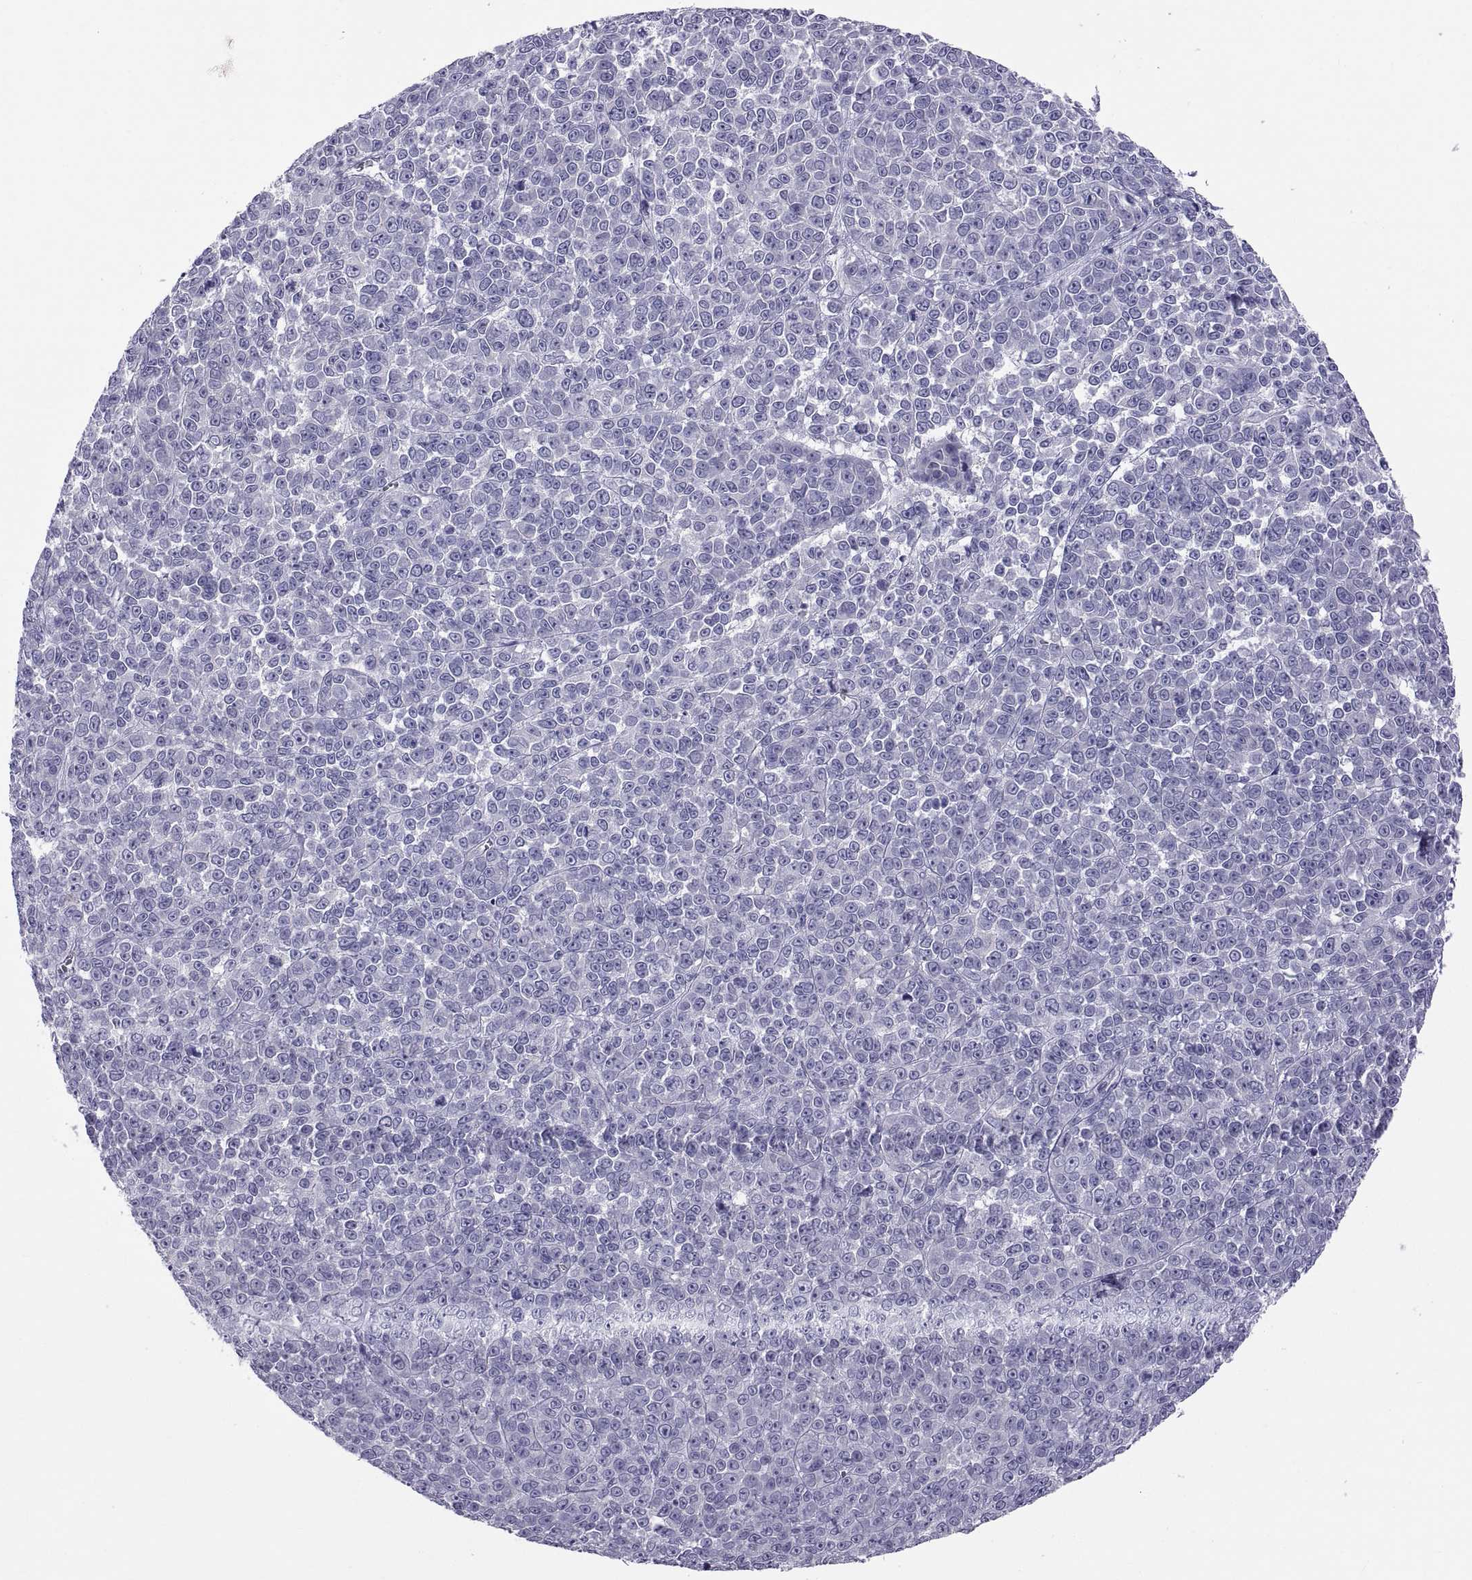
{"staining": {"intensity": "negative", "quantity": "none", "location": "none"}, "tissue": "melanoma", "cell_type": "Tumor cells", "image_type": "cancer", "snomed": [{"axis": "morphology", "description": "Malignant melanoma, NOS"}, {"axis": "topography", "description": "Skin"}], "caption": "Tumor cells show no significant protein expression in melanoma. (DAB immunohistochemistry with hematoxylin counter stain).", "gene": "RNASE12", "patient": {"sex": "female", "age": 95}}